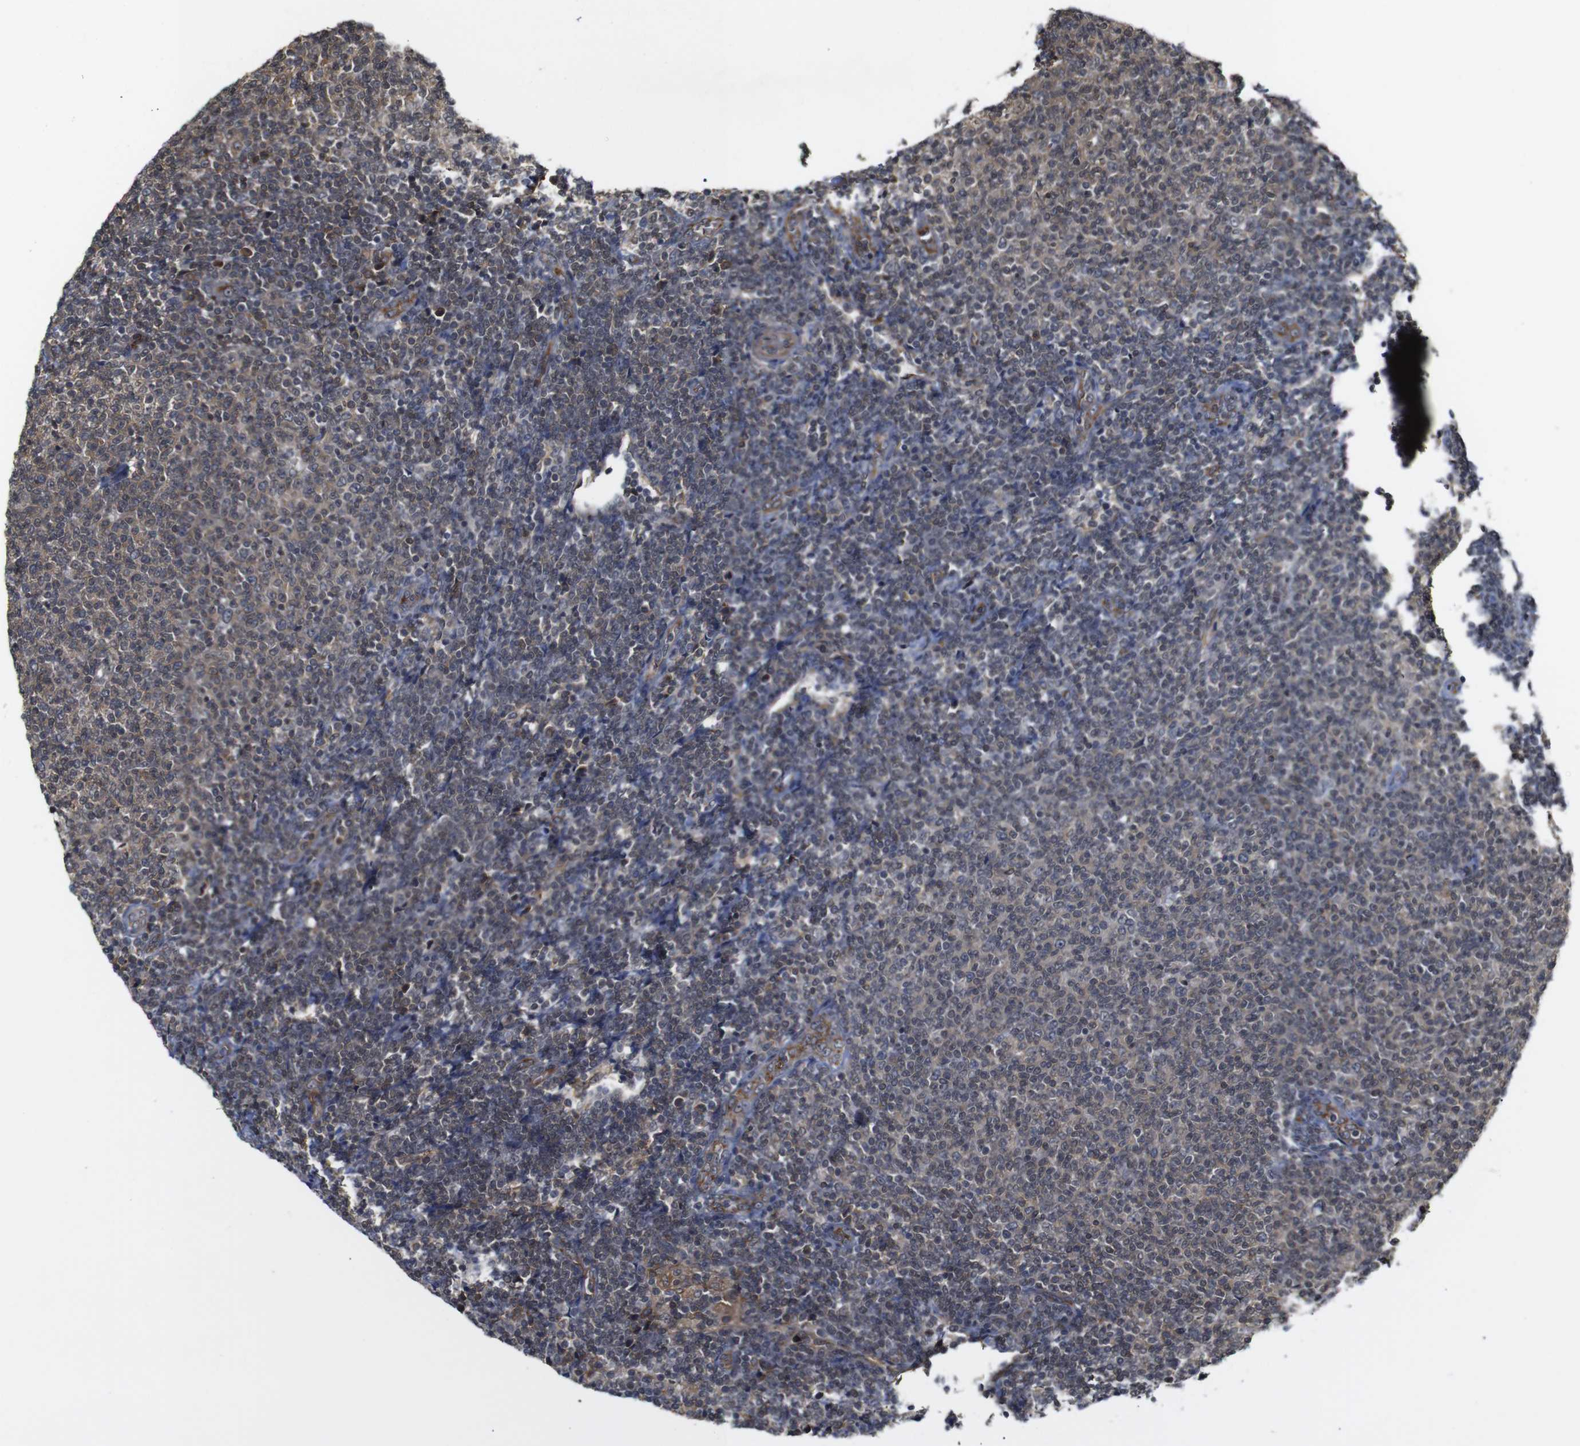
{"staining": {"intensity": "weak", "quantity": "25%-75%", "location": "cytoplasmic/membranous"}, "tissue": "lymphoma", "cell_type": "Tumor cells", "image_type": "cancer", "snomed": [{"axis": "morphology", "description": "Malignant lymphoma, non-Hodgkin's type, Low grade"}, {"axis": "topography", "description": "Lymph node"}], "caption": "IHC (DAB (3,3'-diaminobenzidine)) staining of human low-grade malignant lymphoma, non-Hodgkin's type exhibits weak cytoplasmic/membranous protein expression in about 25%-75% of tumor cells.", "gene": "NANOS1", "patient": {"sex": "male", "age": 66}}